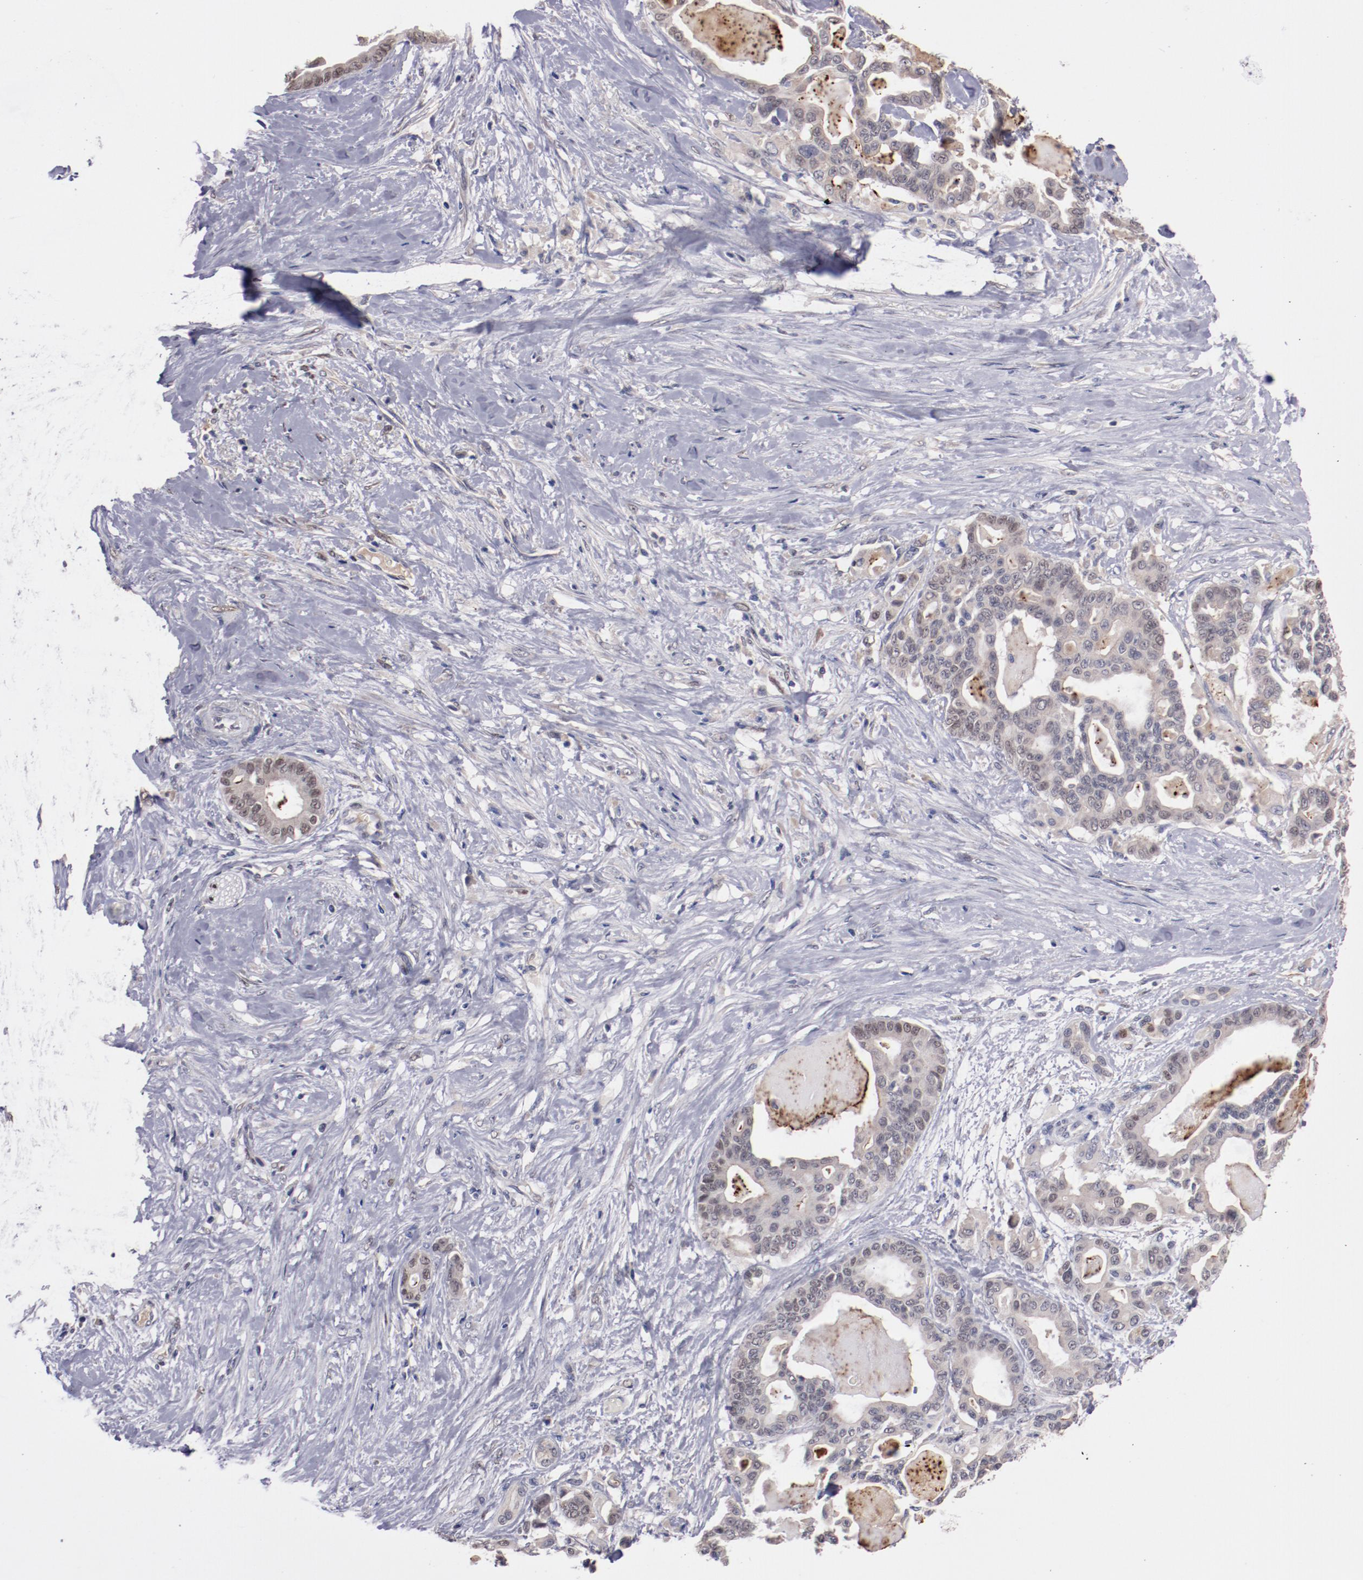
{"staining": {"intensity": "weak", "quantity": "<25%", "location": "cytoplasmic/membranous,nuclear"}, "tissue": "pancreatic cancer", "cell_type": "Tumor cells", "image_type": "cancer", "snomed": [{"axis": "morphology", "description": "Adenocarcinoma, NOS"}, {"axis": "topography", "description": "Pancreas"}], "caption": "High magnification brightfield microscopy of pancreatic adenocarcinoma stained with DAB (brown) and counterstained with hematoxylin (blue): tumor cells show no significant expression.", "gene": "FAM81A", "patient": {"sex": "male", "age": 63}}